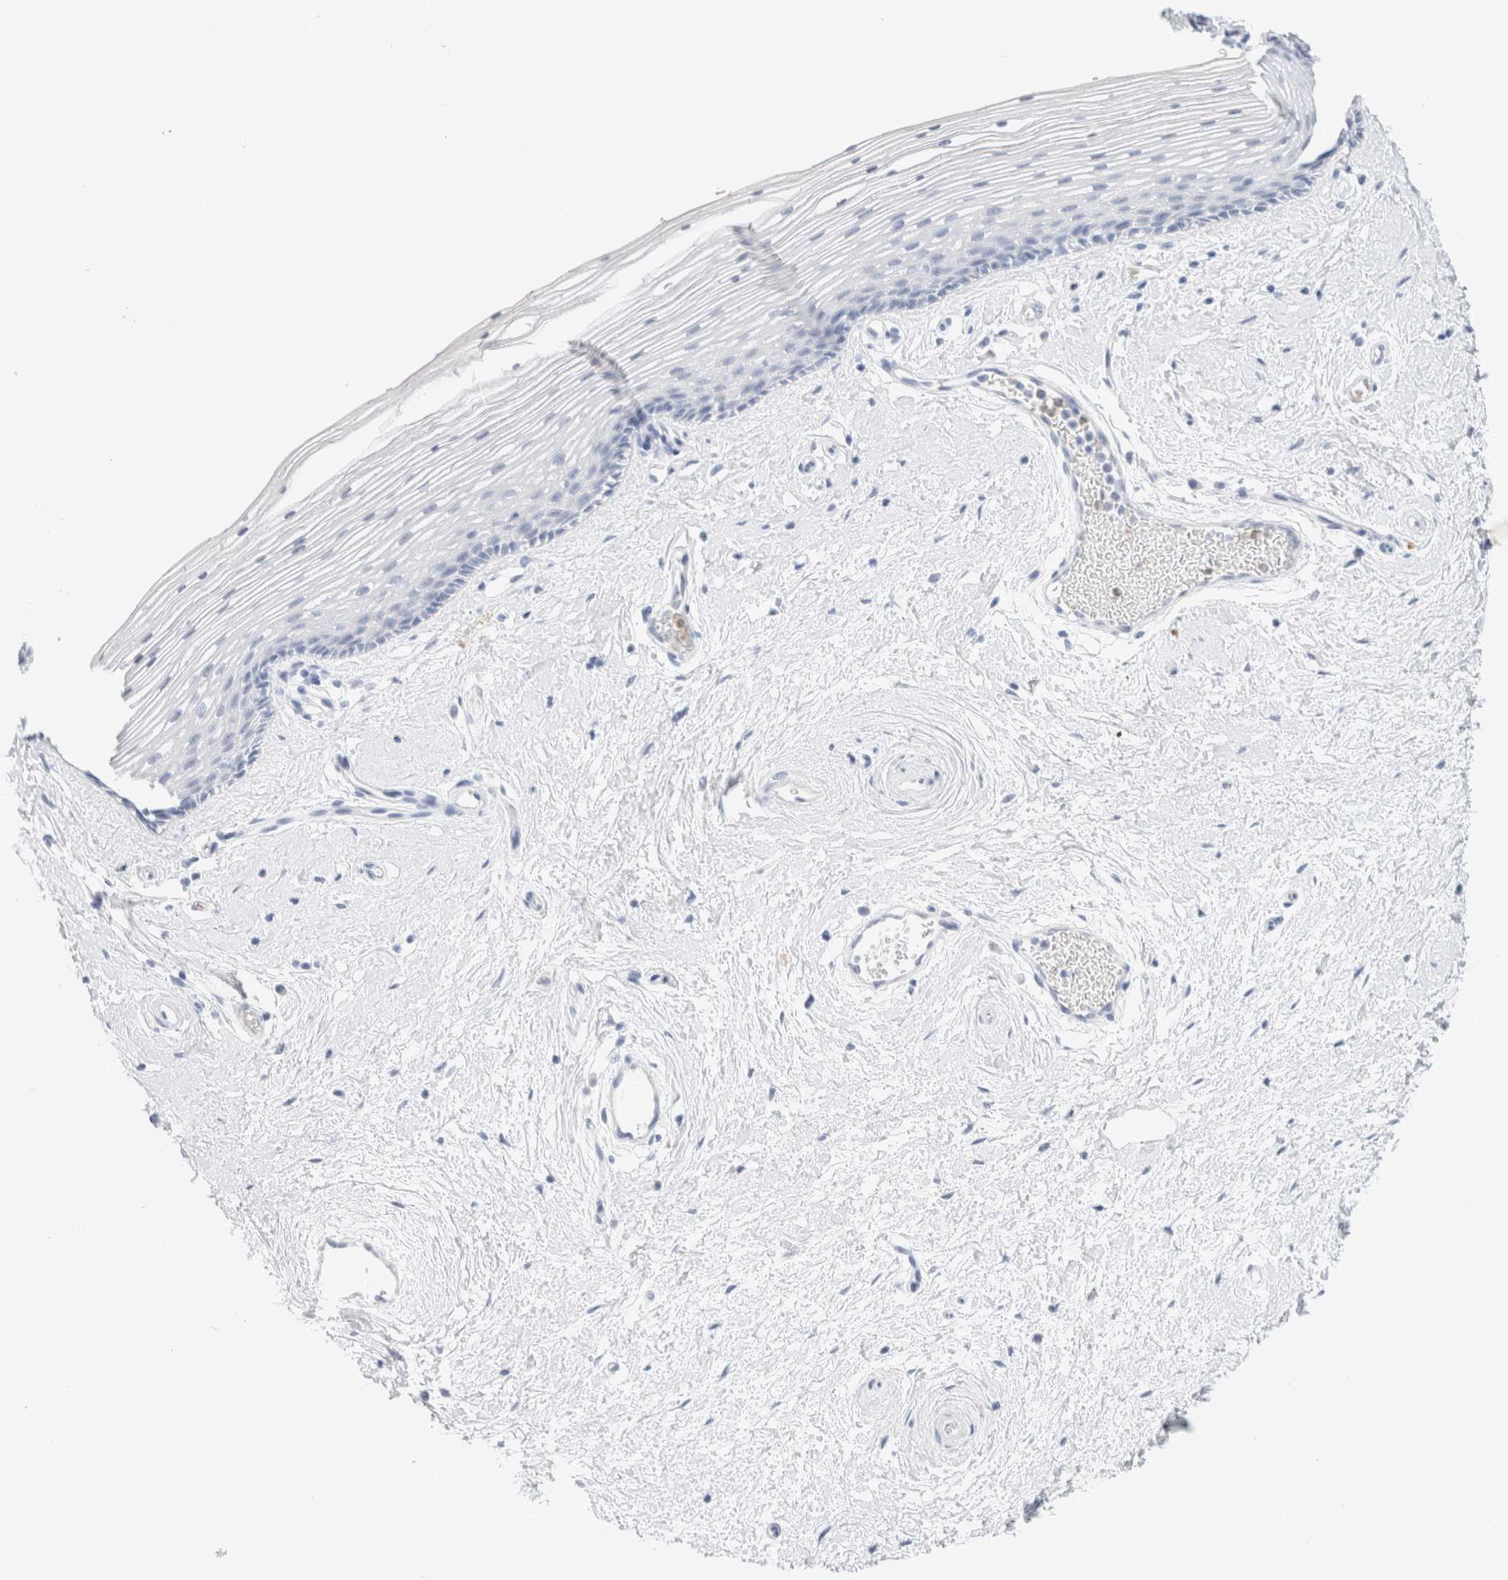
{"staining": {"intensity": "negative", "quantity": "none", "location": "none"}, "tissue": "vagina", "cell_type": "Squamous epithelial cells", "image_type": "normal", "snomed": [{"axis": "morphology", "description": "Normal tissue, NOS"}, {"axis": "topography", "description": "Vagina"}], "caption": "Immunohistochemistry micrograph of normal vagina: vagina stained with DAB (3,3'-diaminobenzidine) shows no significant protein expression in squamous epithelial cells. The staining was performed using DAB to visualize the protein expression in brown, while the nuclei were stained in blue with hematoxylin (Magnification: 20x).", "gene": "ARG1", "patient": {"sex": "female", "age": 46}}